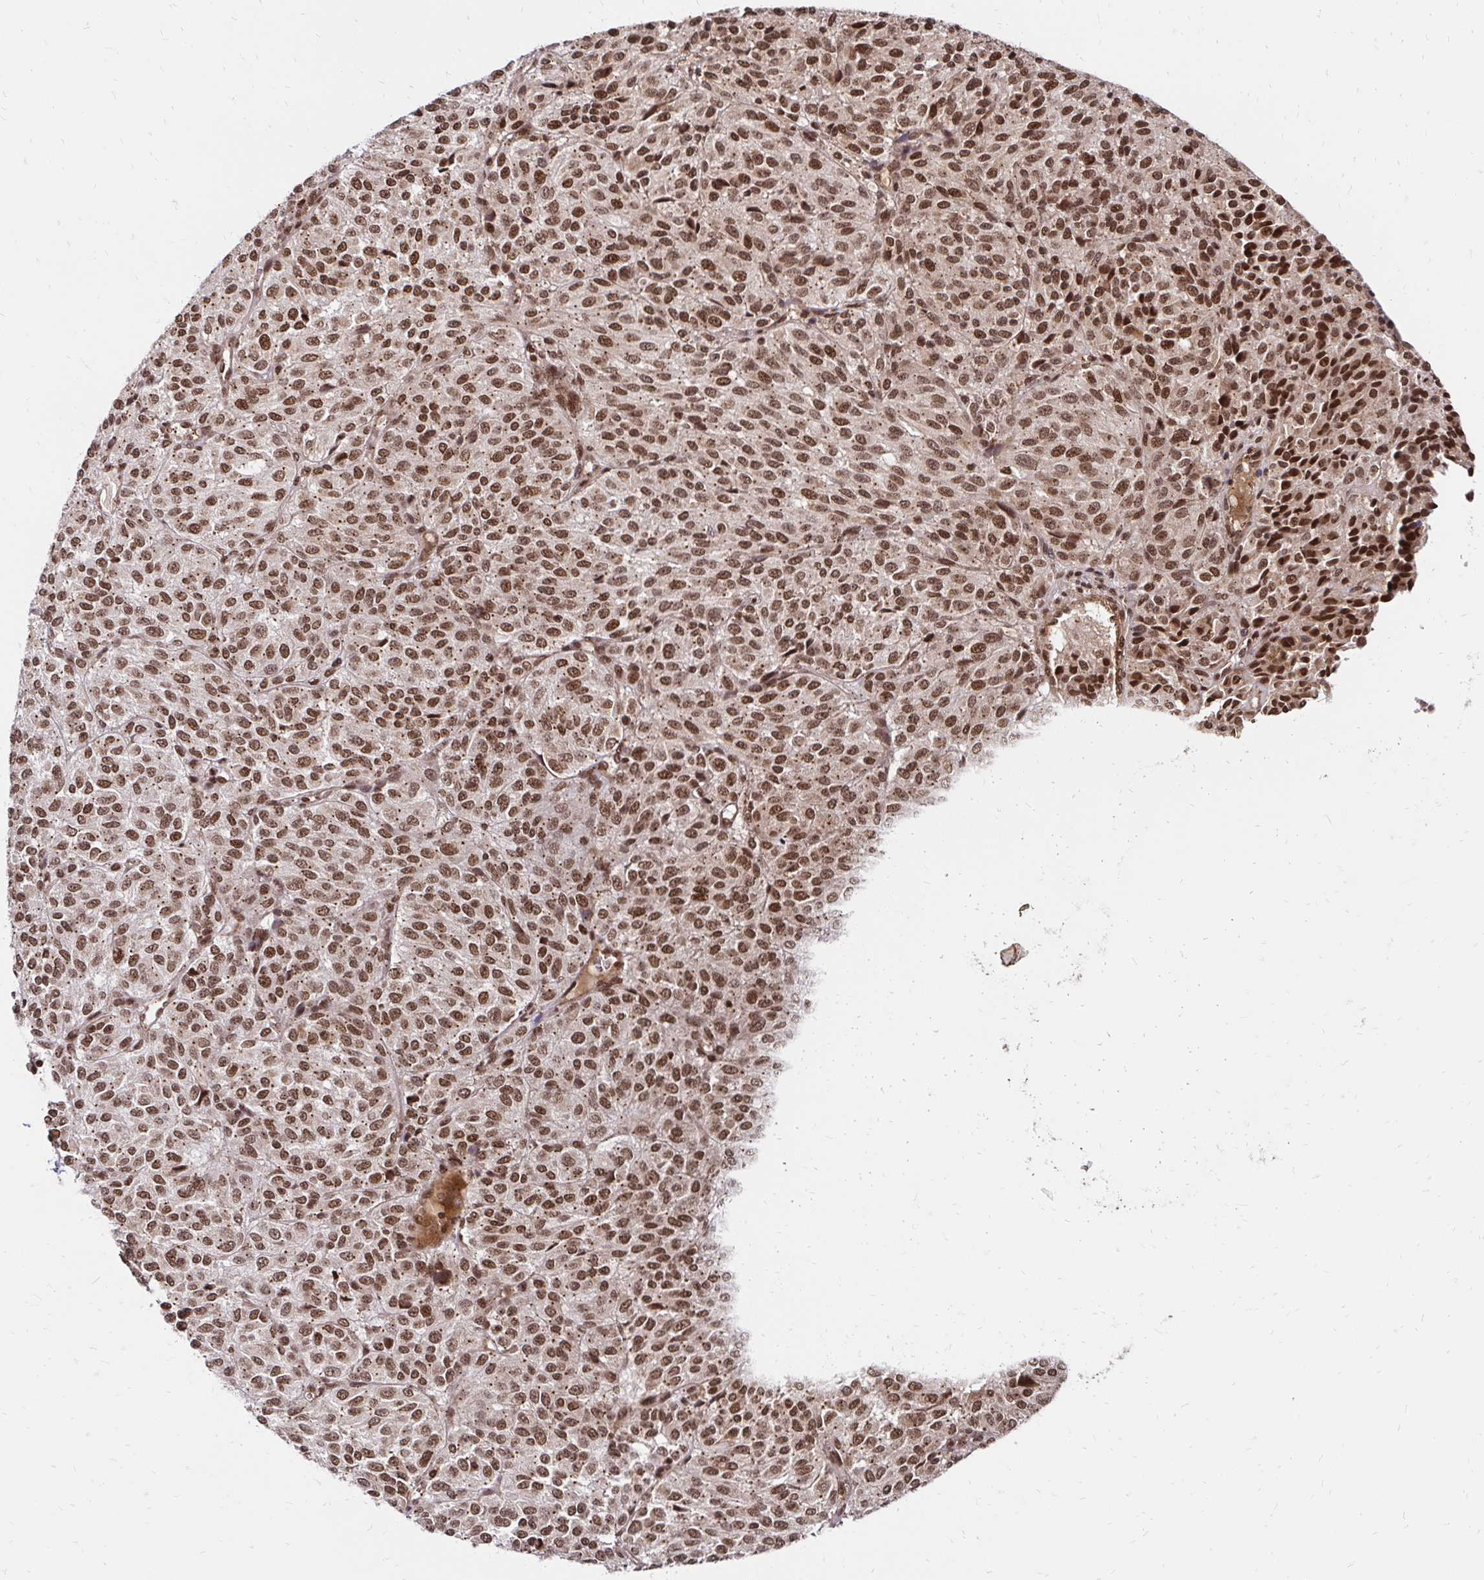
{"staining": {"intensity": "moderate", "quantity": ">75%", "location": "cytoplasmic/membranous,nuclear"}, "tissue": "melanoma", "cell_type": "Tumor cells", "image_type": "cancer", "snomed": [{"axis": "morphology", "description": "Malignant melanoma, Metastatic site"}, {"axis": "topography", "description": "Brain"}], "caption": "This image shows IHC staining of malignant melanoma (metastatic site), with medium moderate cytoplasmic/membranous and nuclear positivity in about >75% of tumor cells.", "gene": "GLYR1", "patient": {"sex": "female", "age": 56}}